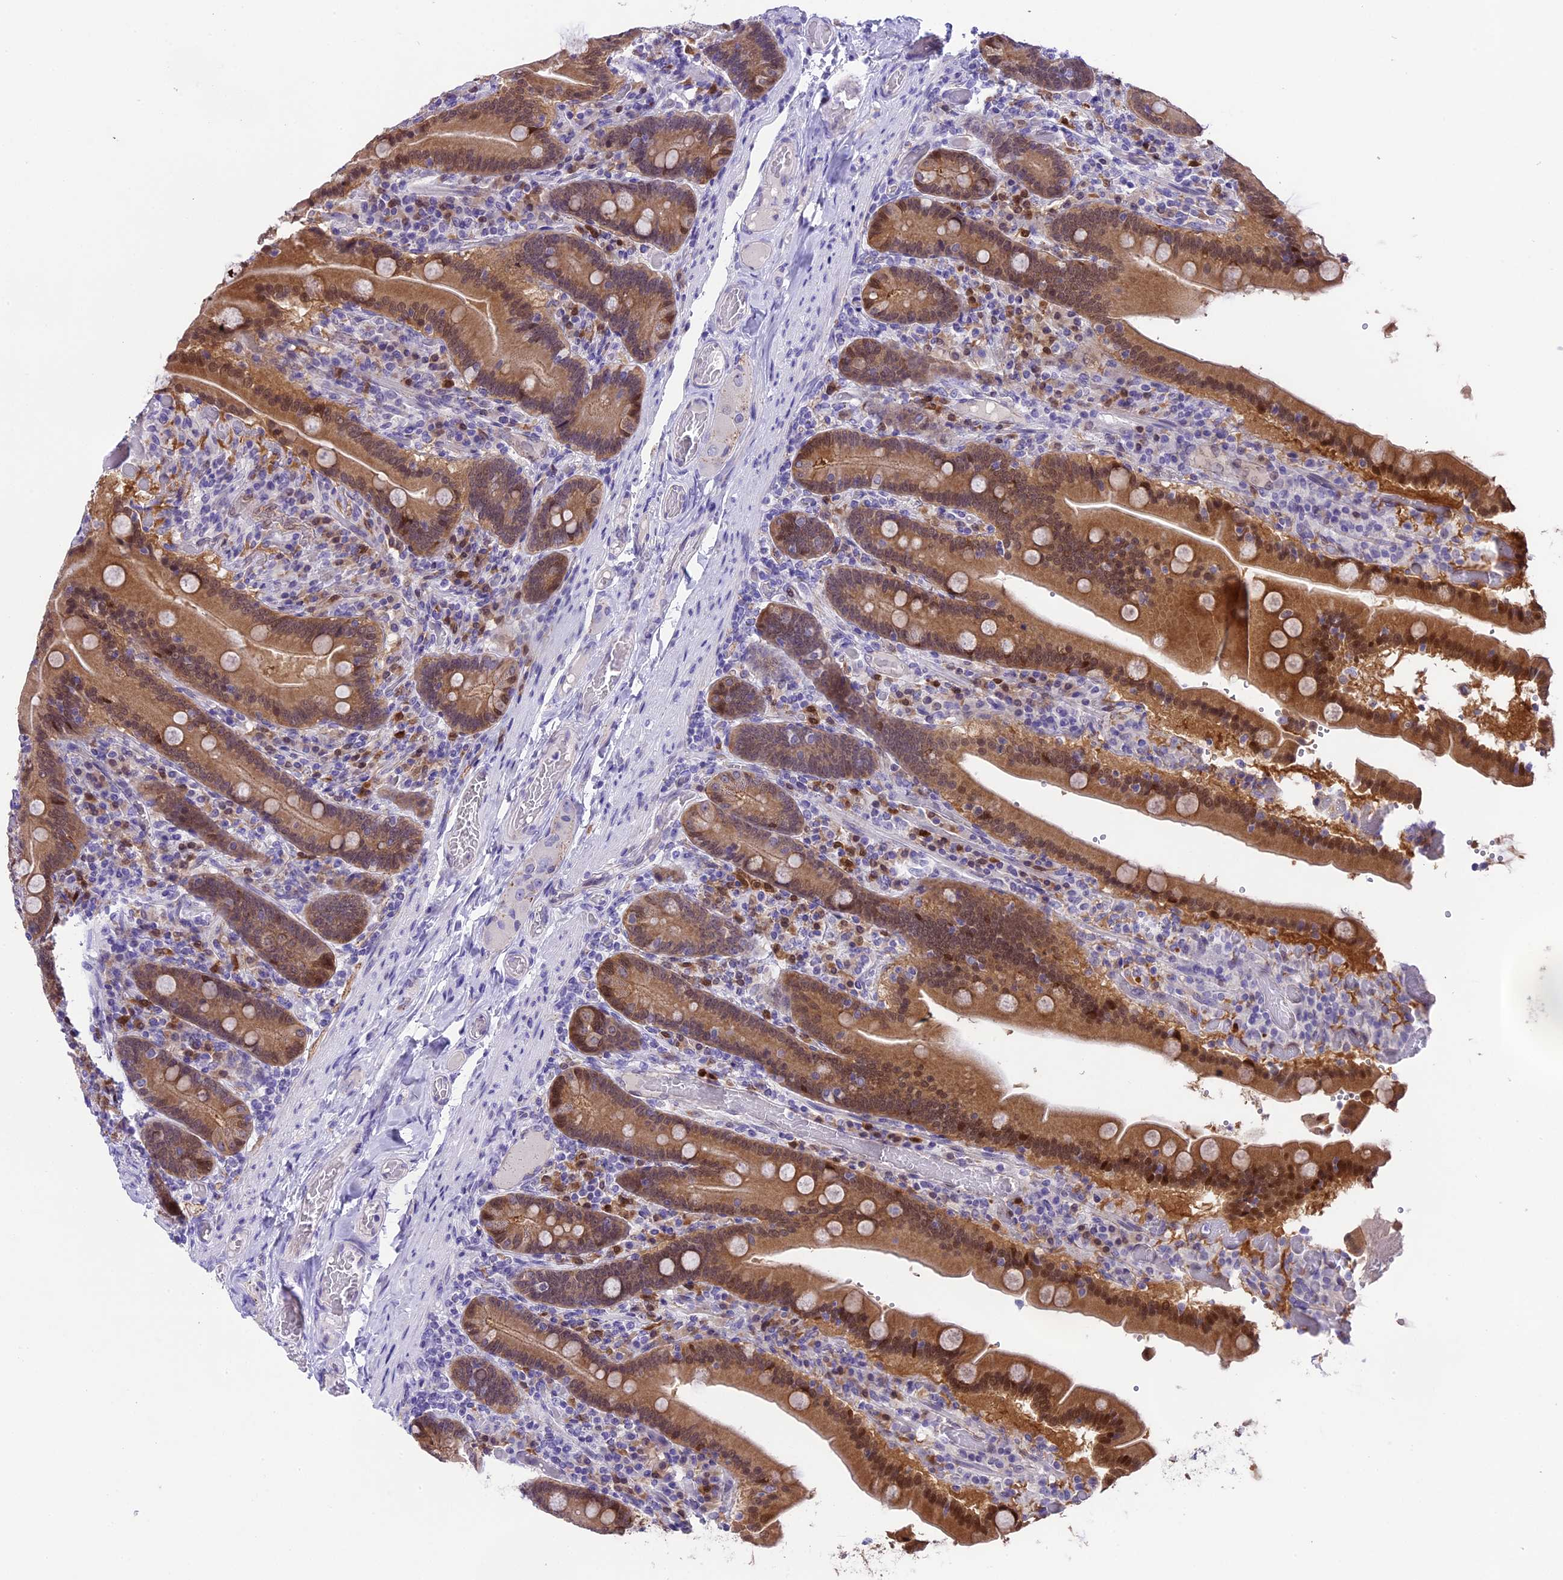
{"staining": {"intensity": "moderate", "quantity": ">75%", "location": "cytoplasmic/membranous,nuclear"}, "tissue": "duodenum", "cell_type": "Glandular cells", "image_type": "normal", "snomed": [{"axis": "morphology", "description": "Normal tissue, NOS"}, {"axis": "topography", "description": "Duodenum"}], "caption": "Human duodenum stained with a brown dye demonstrates moderate cytoplasmic/membranous,nuclear positive staining in approximately >75% of glandular cells.", "gene": "PRR15", "patient": {"sex": "female", "age": 62}}